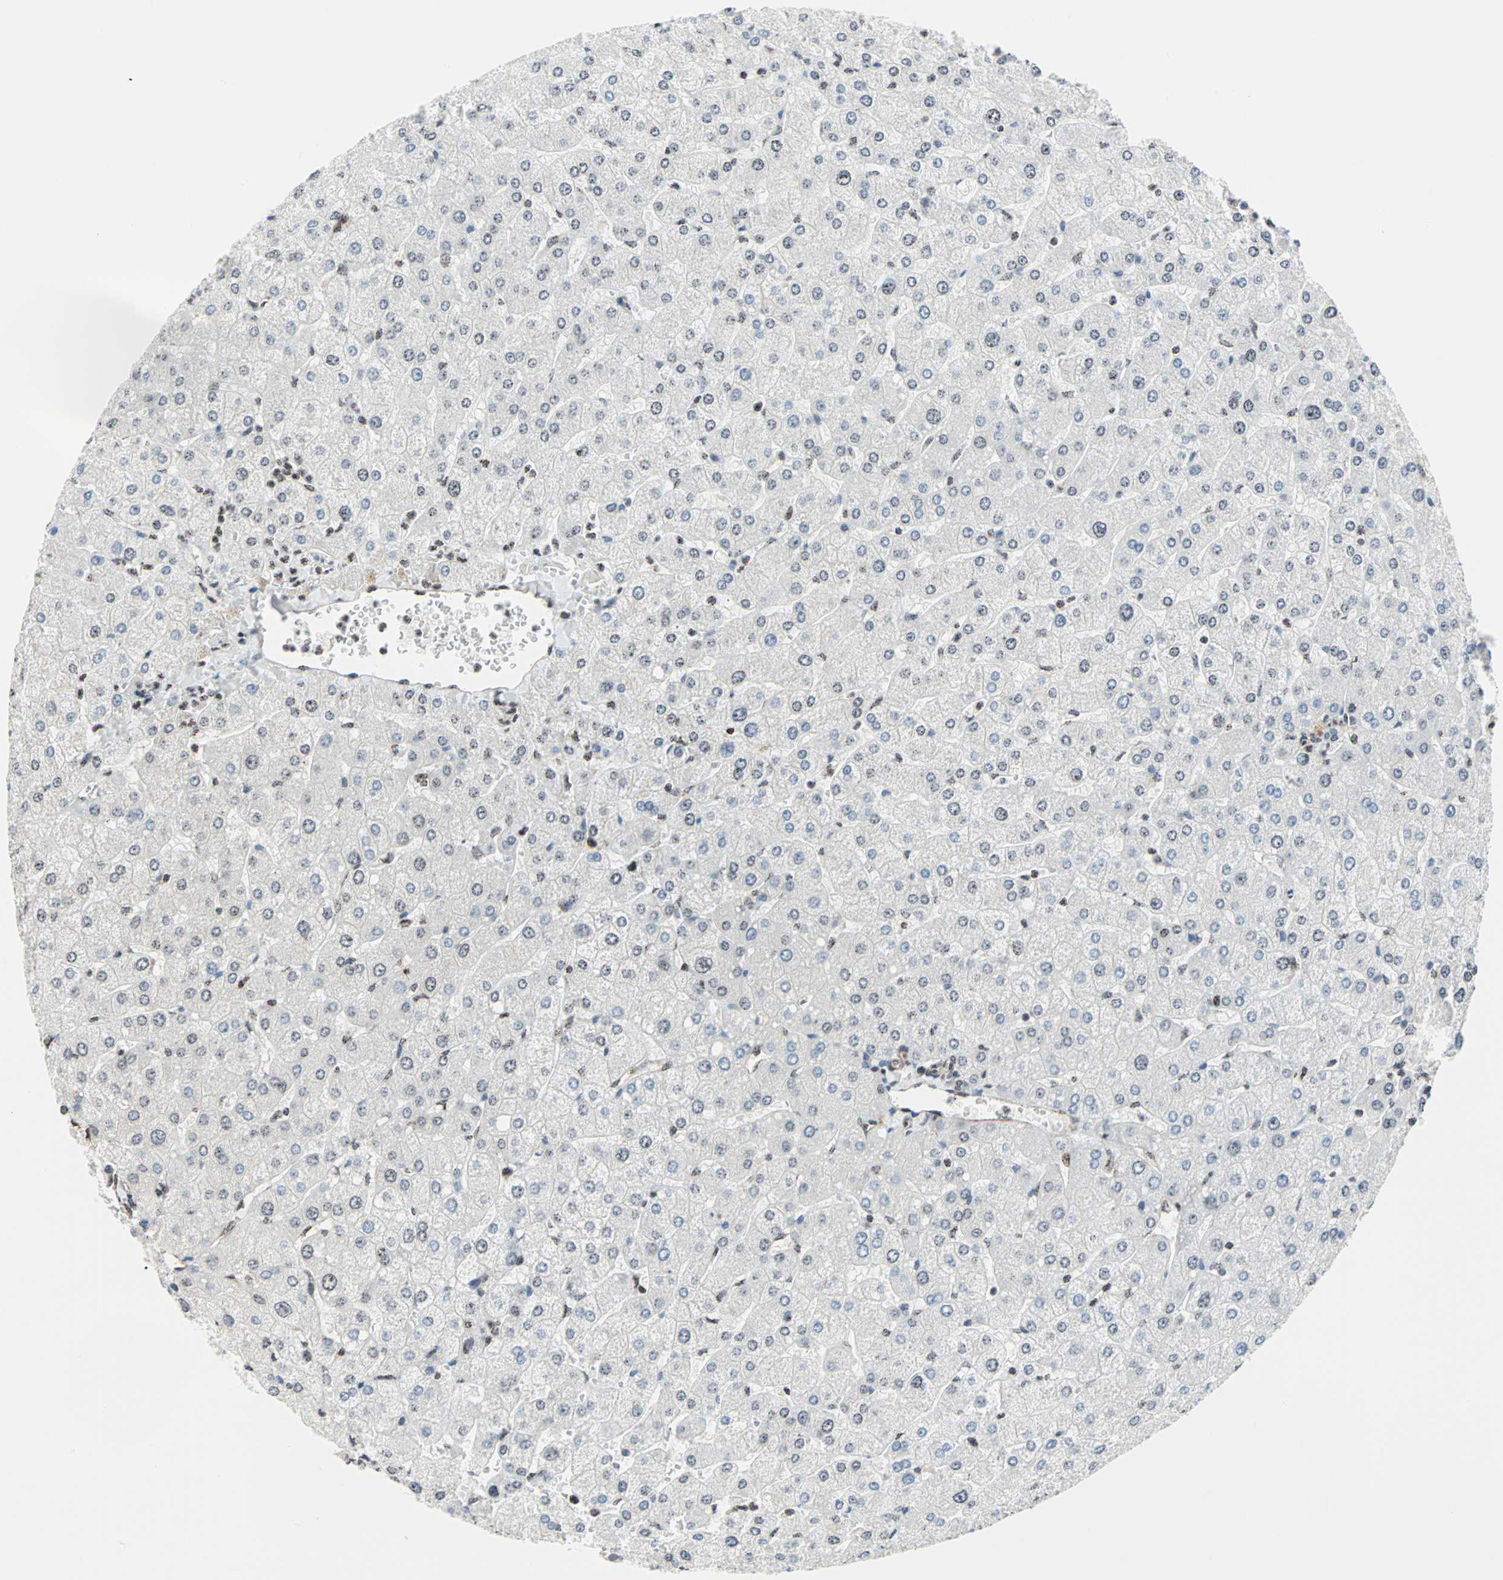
{"staining": {"intensity": "weak", "quantity": "25%-75%", "location": "nuclear"}, "tissue": "liver", "cell_type": "Cholangiocytes", "image_type": "normal", "snomed": [{"axis": "morphology", "description": "Normal tissue, NOS"}, {"axis": "topography", "description": "Liver"}], "caption": "Immunohistochemical staining of normal human liver displays 25%-75% levels of weak nuclear protein positivity in approximately 25%-75% of cholangiocytes. The protein is shown in brown color, while the nuclei are stained blue.", "gene": "CENPA", "patient": {"sex": "male", "age": 55}}